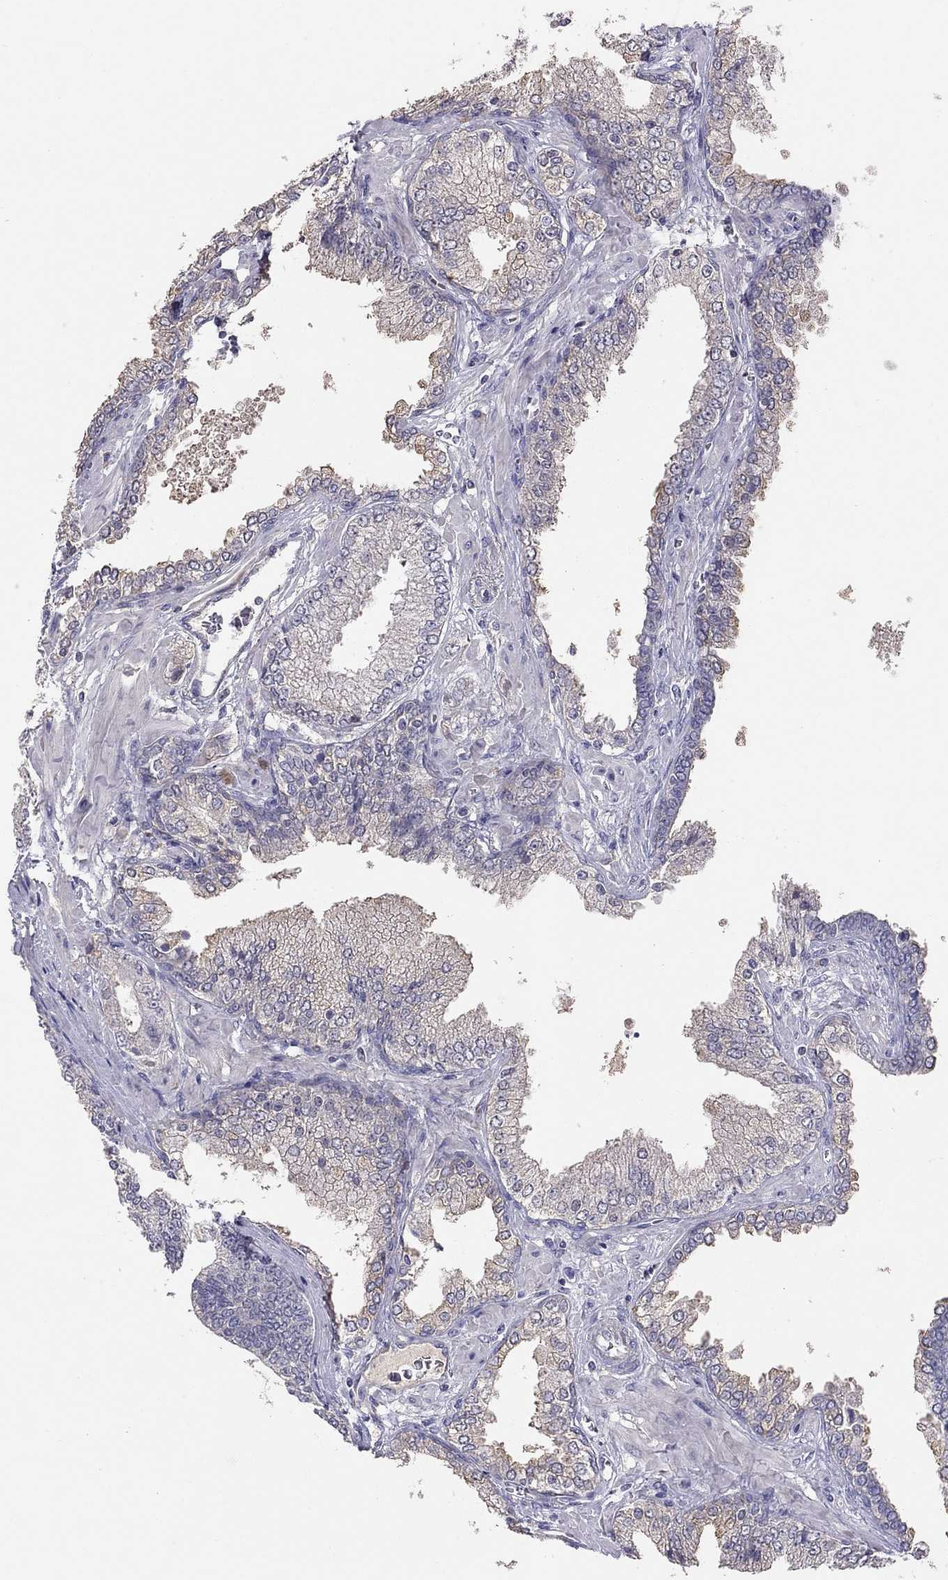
{"staining": {"intensity": "weak", "quantity": "<25%", "location": "cytoplasmic/membranous"}, "tissue": "prostate cancer", "cell_type": "Tumor cells", "image_type": "cancer", "snomed": [{"axis": "morphology", "description": "Adenocarcinoma, NOS"}, {"axis": "topography", "description": "Prostate"}], "caption": "DAB immunohistochemical staining of human adenocarcinoma (prostate) demonstrates no significant expression in tumor cells.", "gene": "RTP5", "patient": {"sex": "male", "age": 64}}